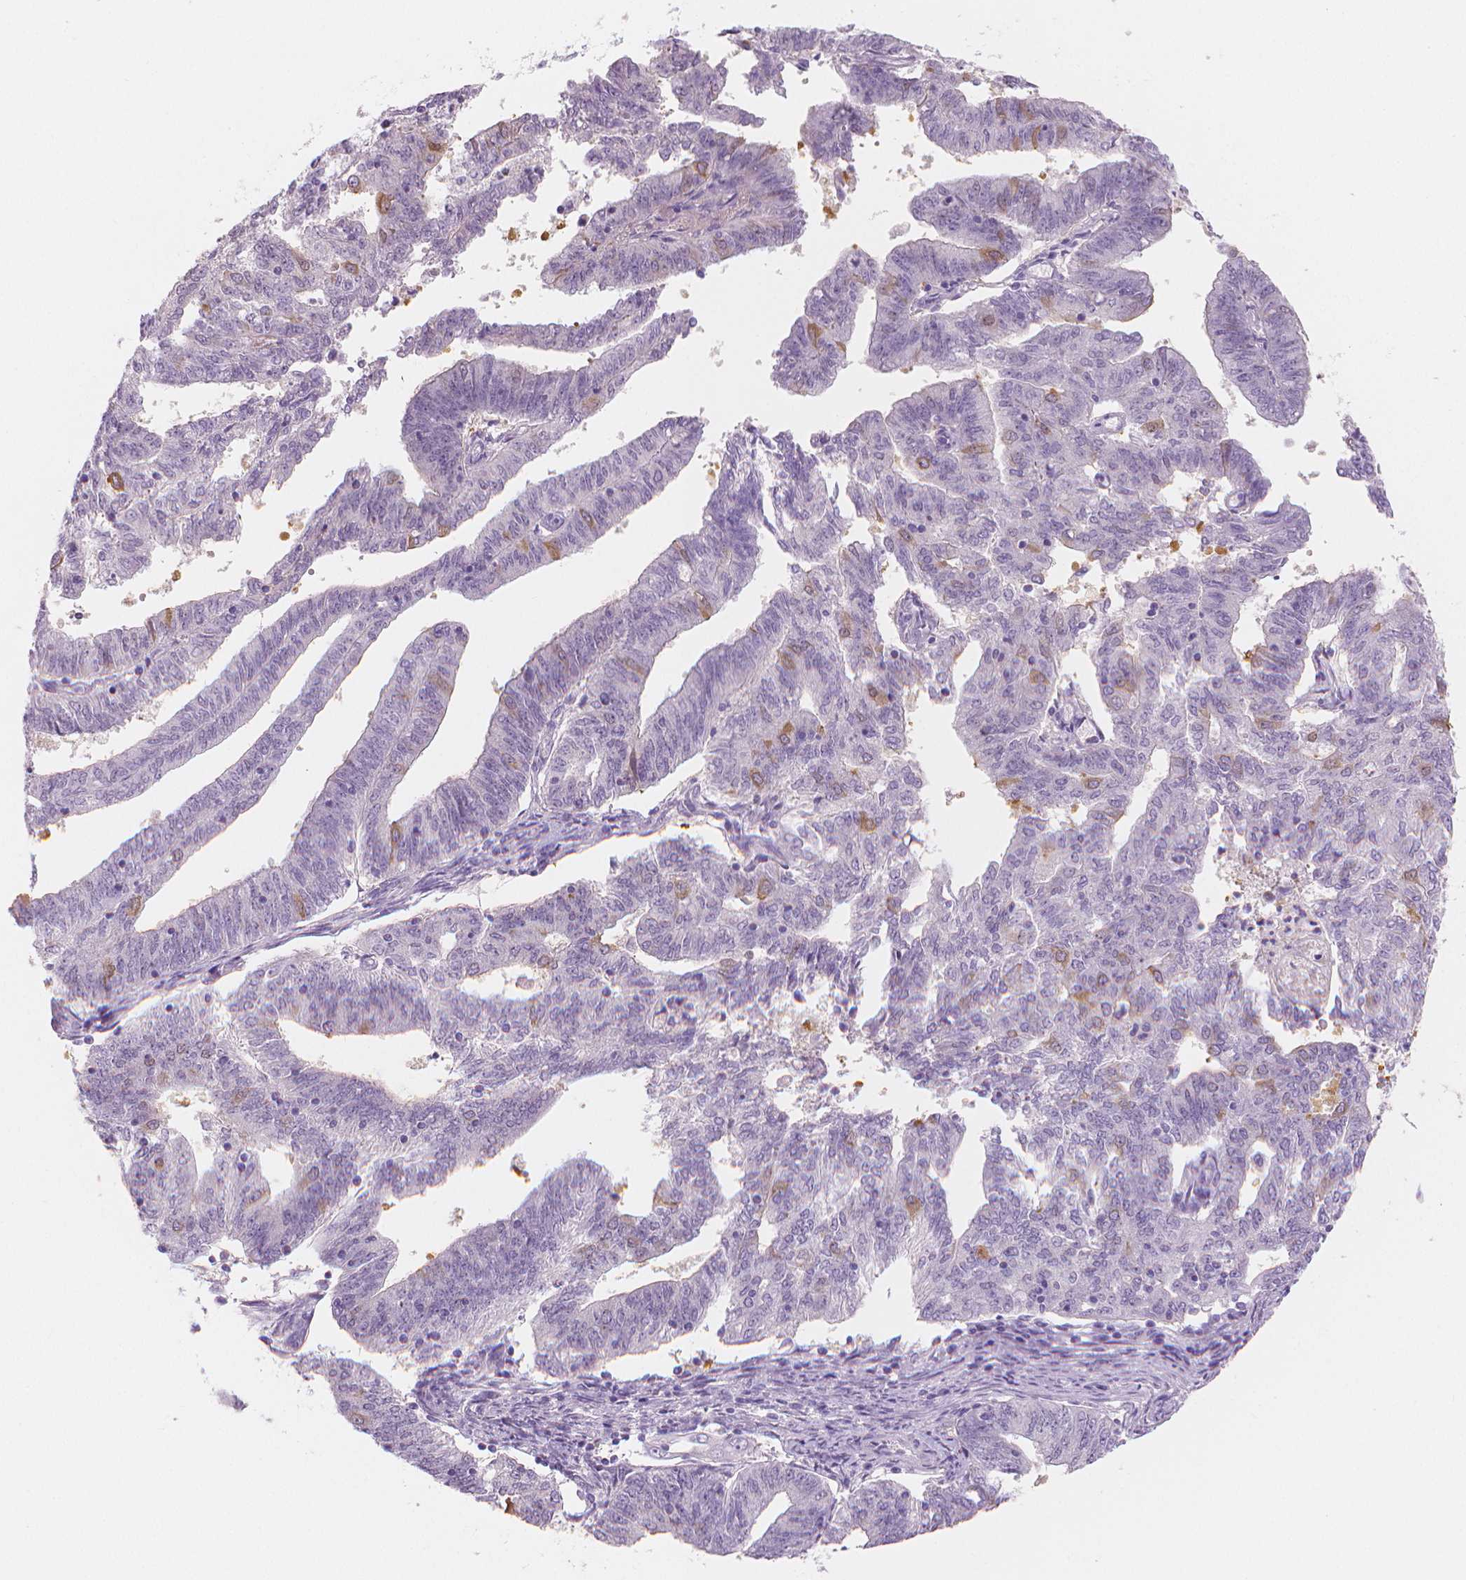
{"staining": {"intensity": "weak", "quantity": "<25%", "location": "cytoplasmic/membranous"}, "tissue": "endometrial cancer", "cell_type": "Tumor cells", "image_type": "cancer", "snomed": [{"axis": "morphology", "description": "Adenocarcinoma, NOS"}, {"axis": "topography", "description": "Endometrium"}], "caption": "Immunohistochemical staining of human endometrial adenocarcinoma exhibits no significant expression in tumor cells. (Brightfield microscopy of DAB (3,3'-diaminobenzidine) immunohistochemistry (IHC) at high magnification).", "gene": "APOA4", "patient": {"sex": "female", "age": 82}}